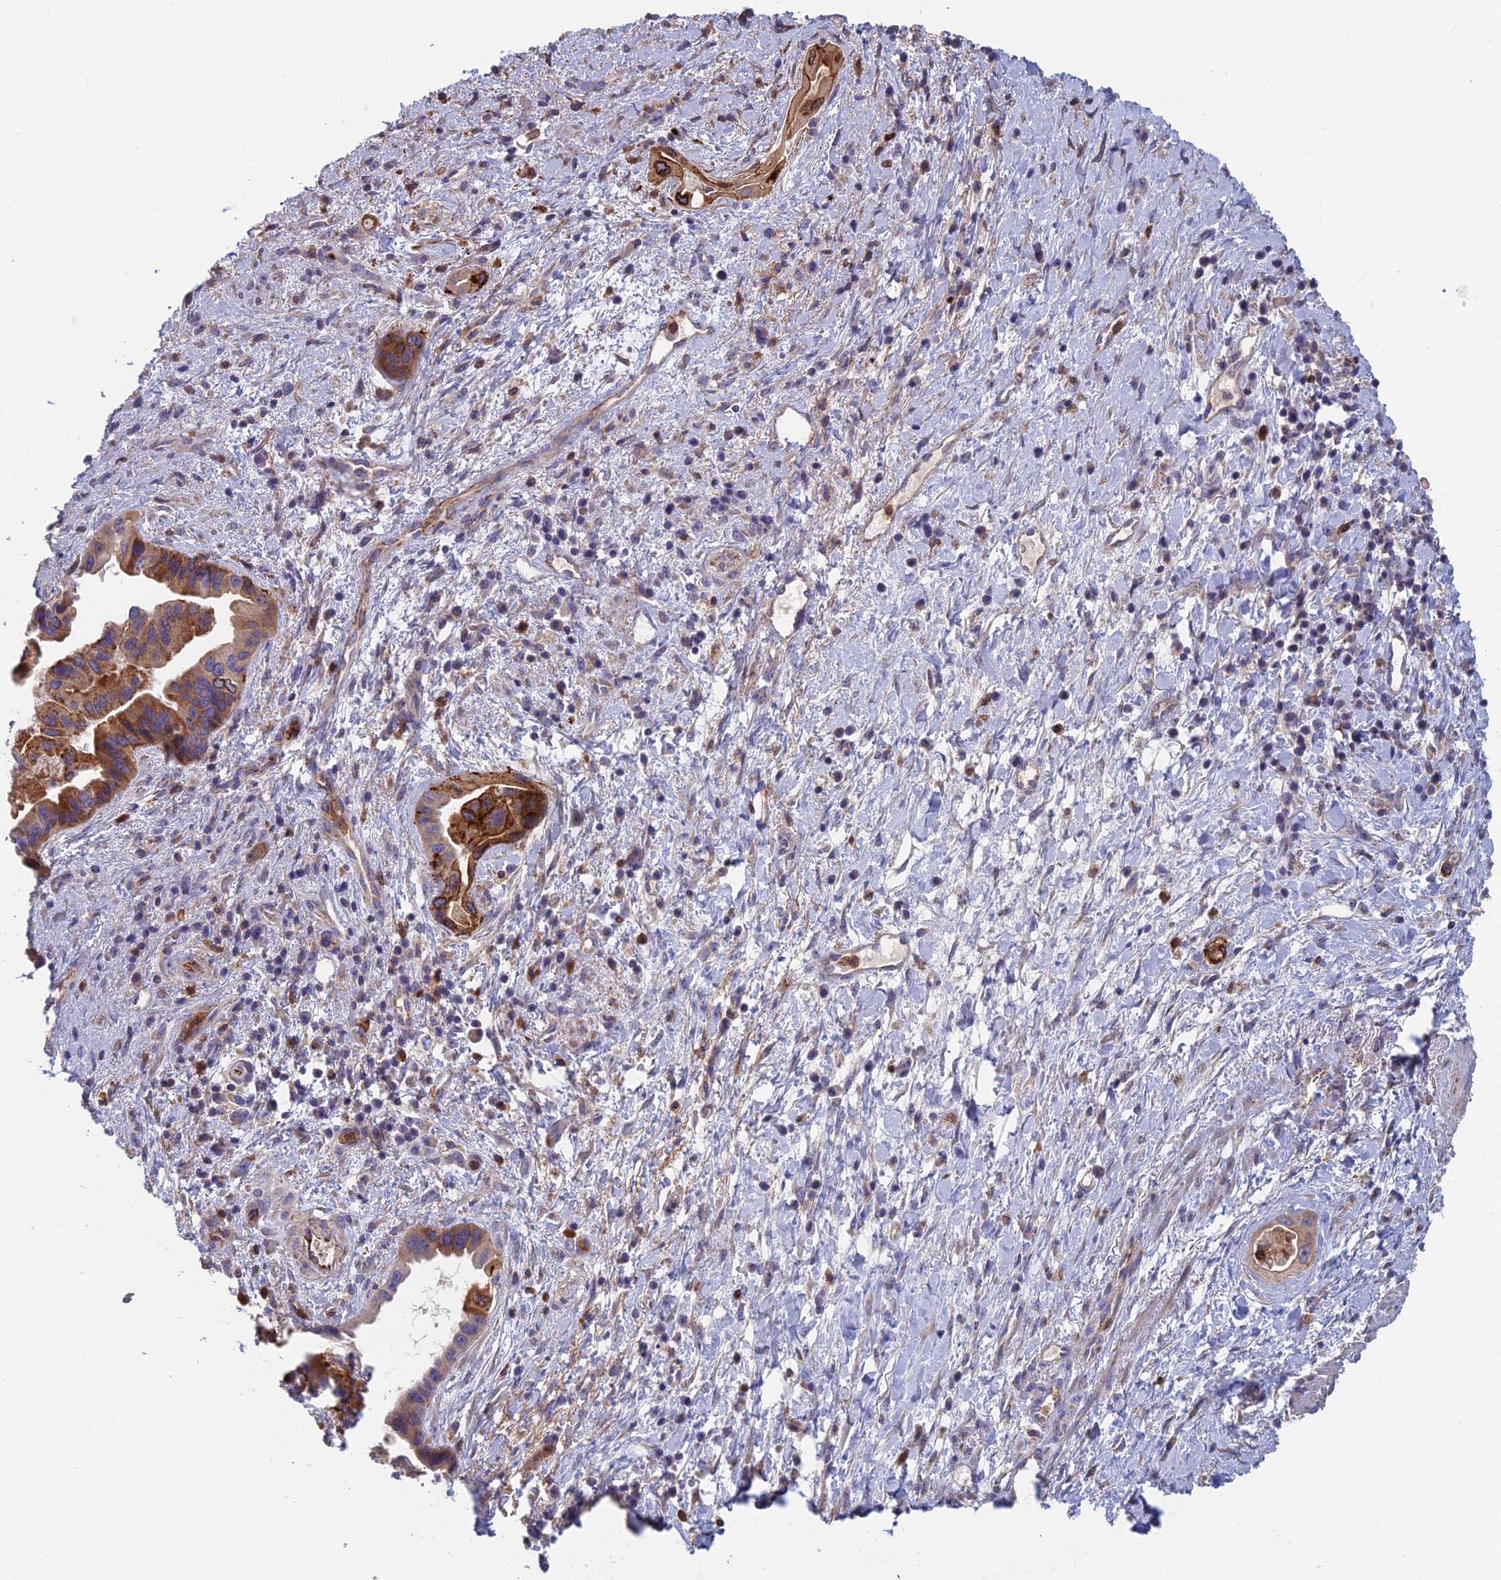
{"staining": {"intensity": "moderate", "quantity": ">75%", "location": "cytoplasmic/membranous"}, "tissue": "pancreatic cancer", "cell_type": "Tumor cells", "image_type": "cancer", "snomed": [{"axis": "morphology", "description": "Adenocarcinoma, NOS"}, {"axis": "topography", "description": "Pancreas"}], "caption": "Pancreatic adenocarcinoma tissue demonstrates moderate cytoplasmic/membranous staining in approximately >75% of tumor cells, visualized by immunohistochemistry. The staining is performed using DAB (3,3'-diaminobenzidine) brown chromogen to label protein expression. The nuclei are counter-stained blue using hematoxylin.", "gene": "IFTAP", "patient": {"sex": "female", "age": 77}}